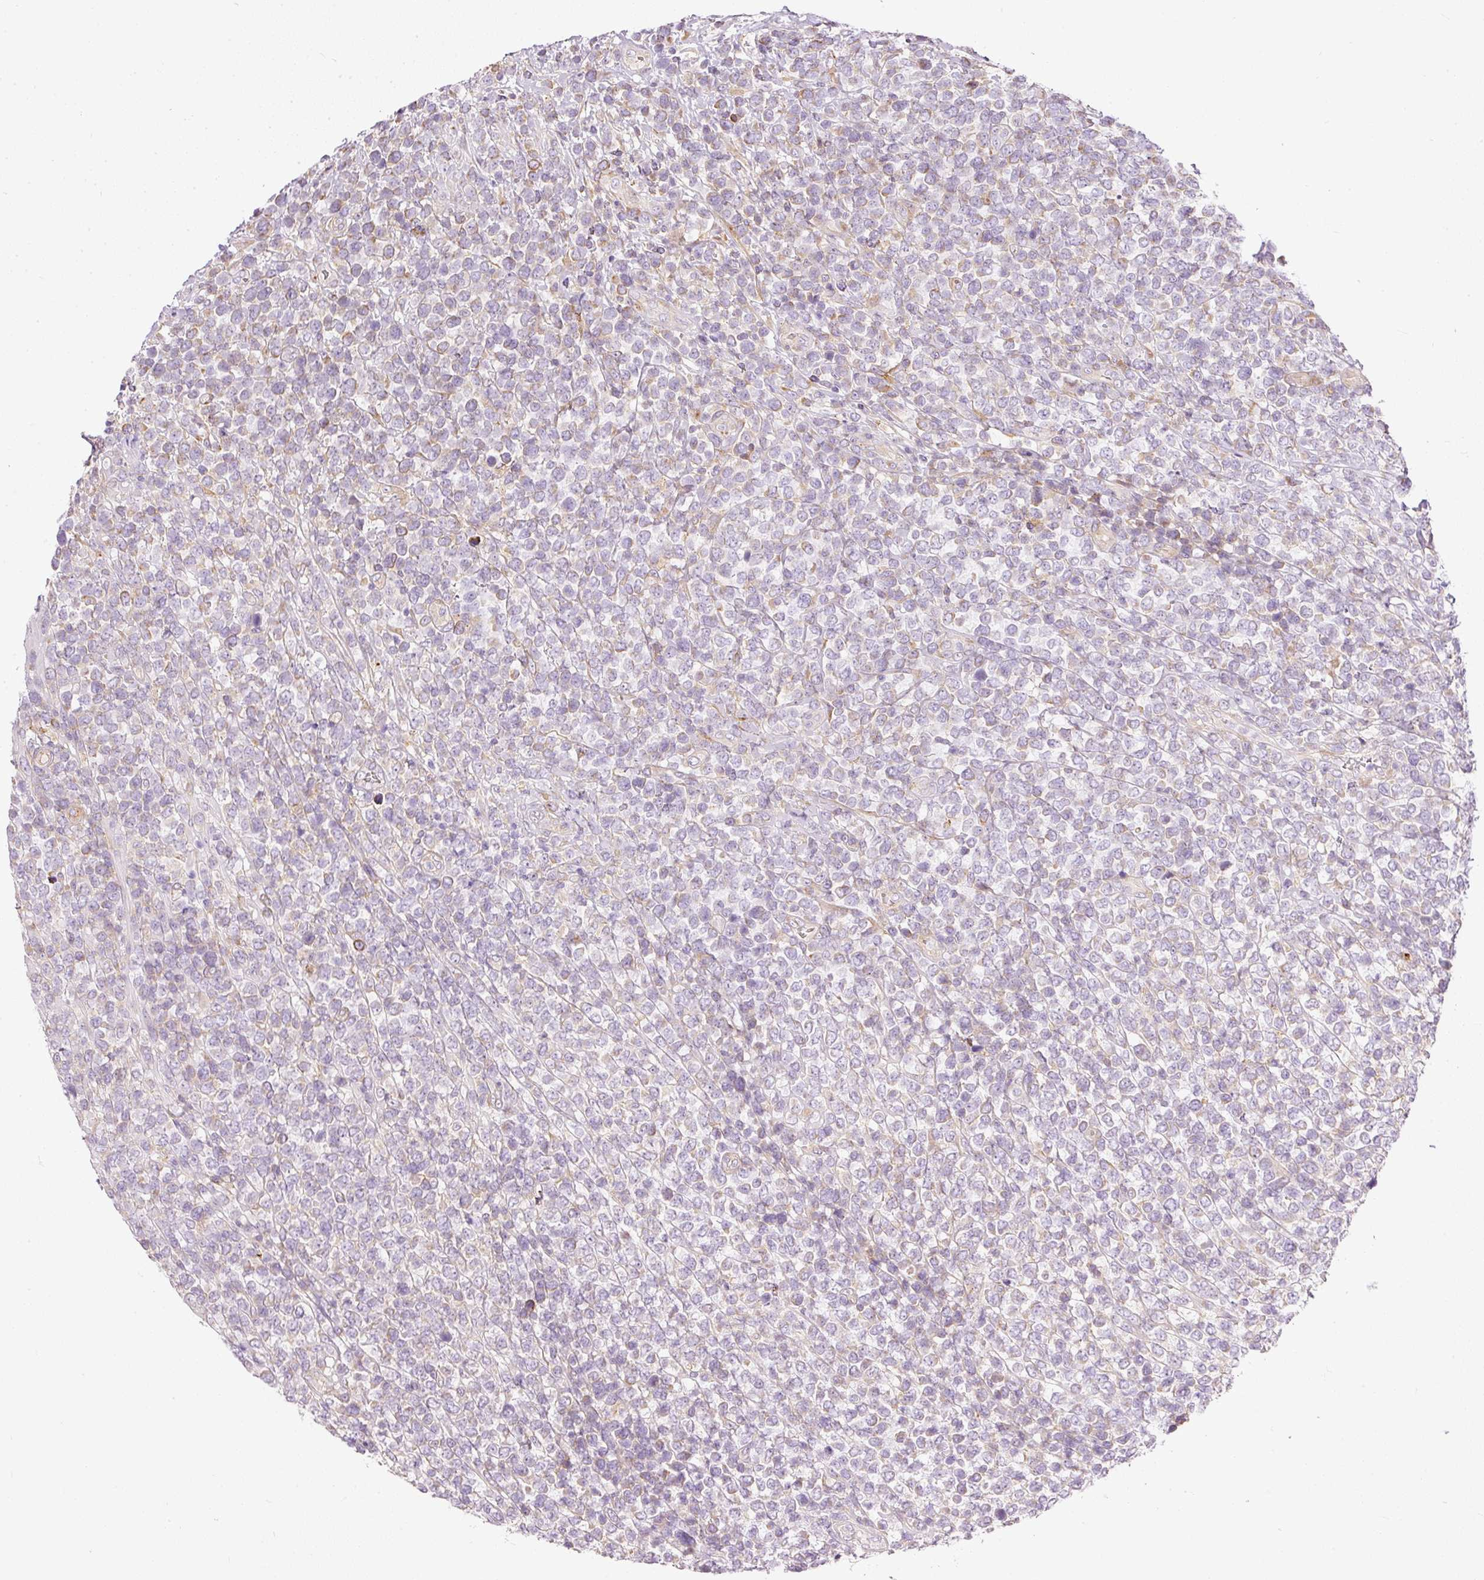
{"staining": {"intensity": "negative", "quantity": "none", "location": "none"}, "tissue": "lymphoma", "cell_type": "Tumor cells", "image_type": "cancer", "snomed": [{"axis": "morphology", "description": "Malignant lymphoma, non-Hodgkin's type, High grade"}, {"axis": "topography", "description": "Soft tissue"}], "caption": "A high-resolution histopathology image shows immunohistochemistry (IHC) staining of lymphoma, which exhibits no significant staining in tumor cells.", "gene": "PAQR9", "patient": {"sex": "female", "age": 56}}